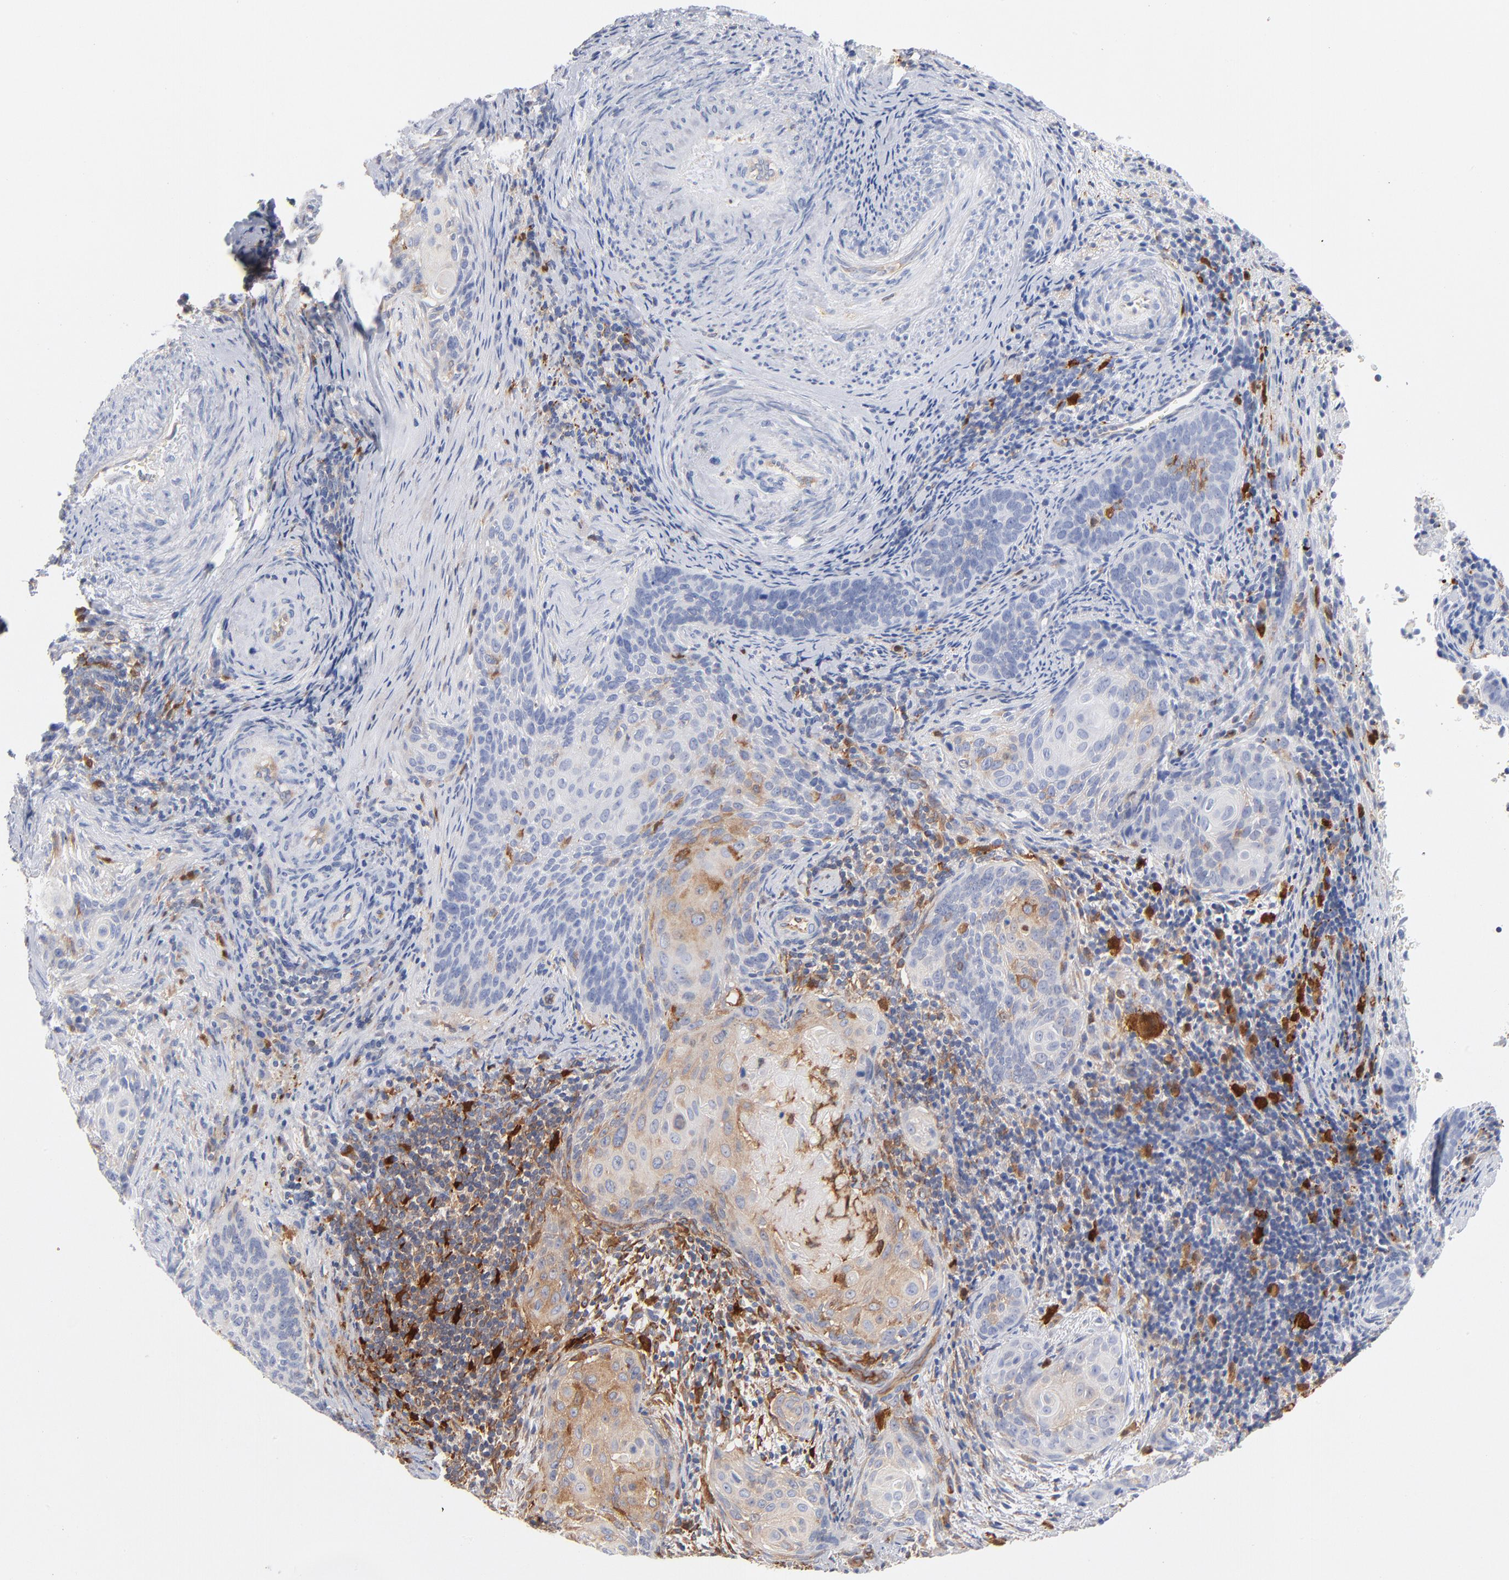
{"staining": {"intensity": "negative", "quantity": "none", "location": "none"}, "tissue": "cervical cancer", "cell_type": "Tumor cells", "image_type": "cancer", "snomed": [{"axis": "morphology", "description": "Squamous cell carcinoma, NOS"}, {"axis": "topography", "description": "Cervix"}], "caption": "A high-resolution histopathology image shows immunohistochemistry (IHC) staining of squamous cell carcinoma (cervical), which displays no significant expression in tumor cells.", "gene": "IFIT2", "patient": {"sex": "female", "age": 33}}